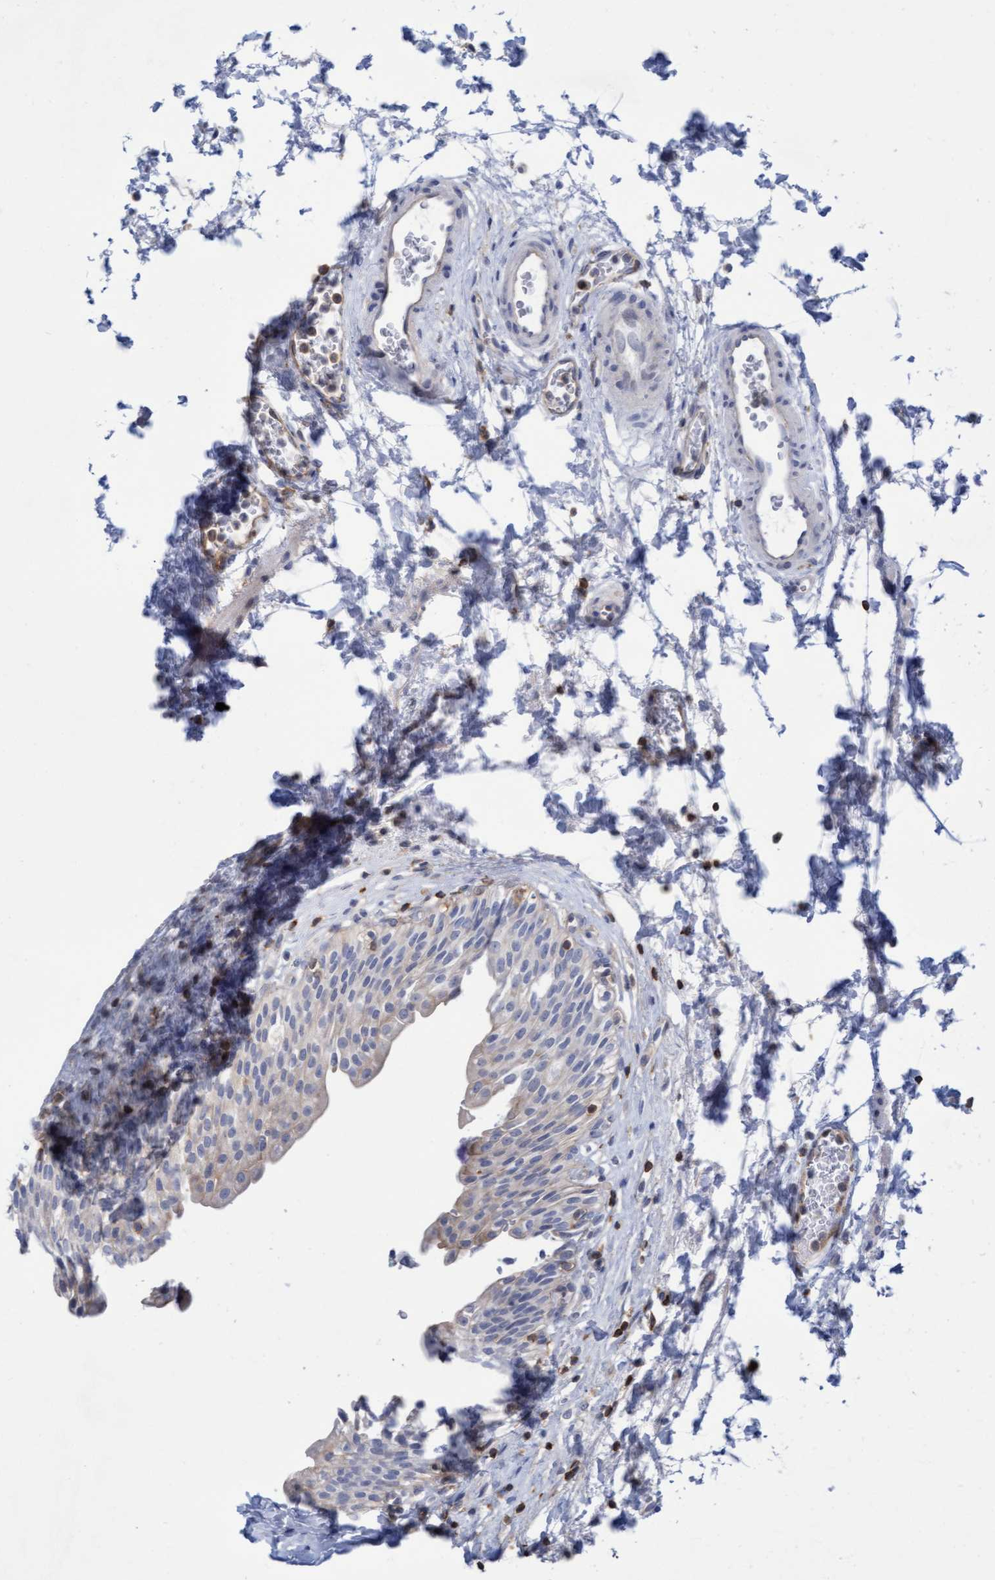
{"staining": {"intensity": "weak", "quantity": "25%-75%", "location": "cytoplasmic/membranous"}, "tissue": "urinary bladder", "cell_type": "Urothelial cells", "image_type": "normal", "snomed": [{"axis": "morphology", "description": "Urothelial carcinoma, High grade"}, {"axis": "topography", "description": "Urinary bladder"}], "caption": "Approximately 25%-75% of urothelial cells in benign urinary bladder exhibit weak cytoplasmic/membranous protein expression as visualized by brown immunohistochemical staining.", "gene": "FNBP1", "patient": {"sex": "male", "age": 46}}